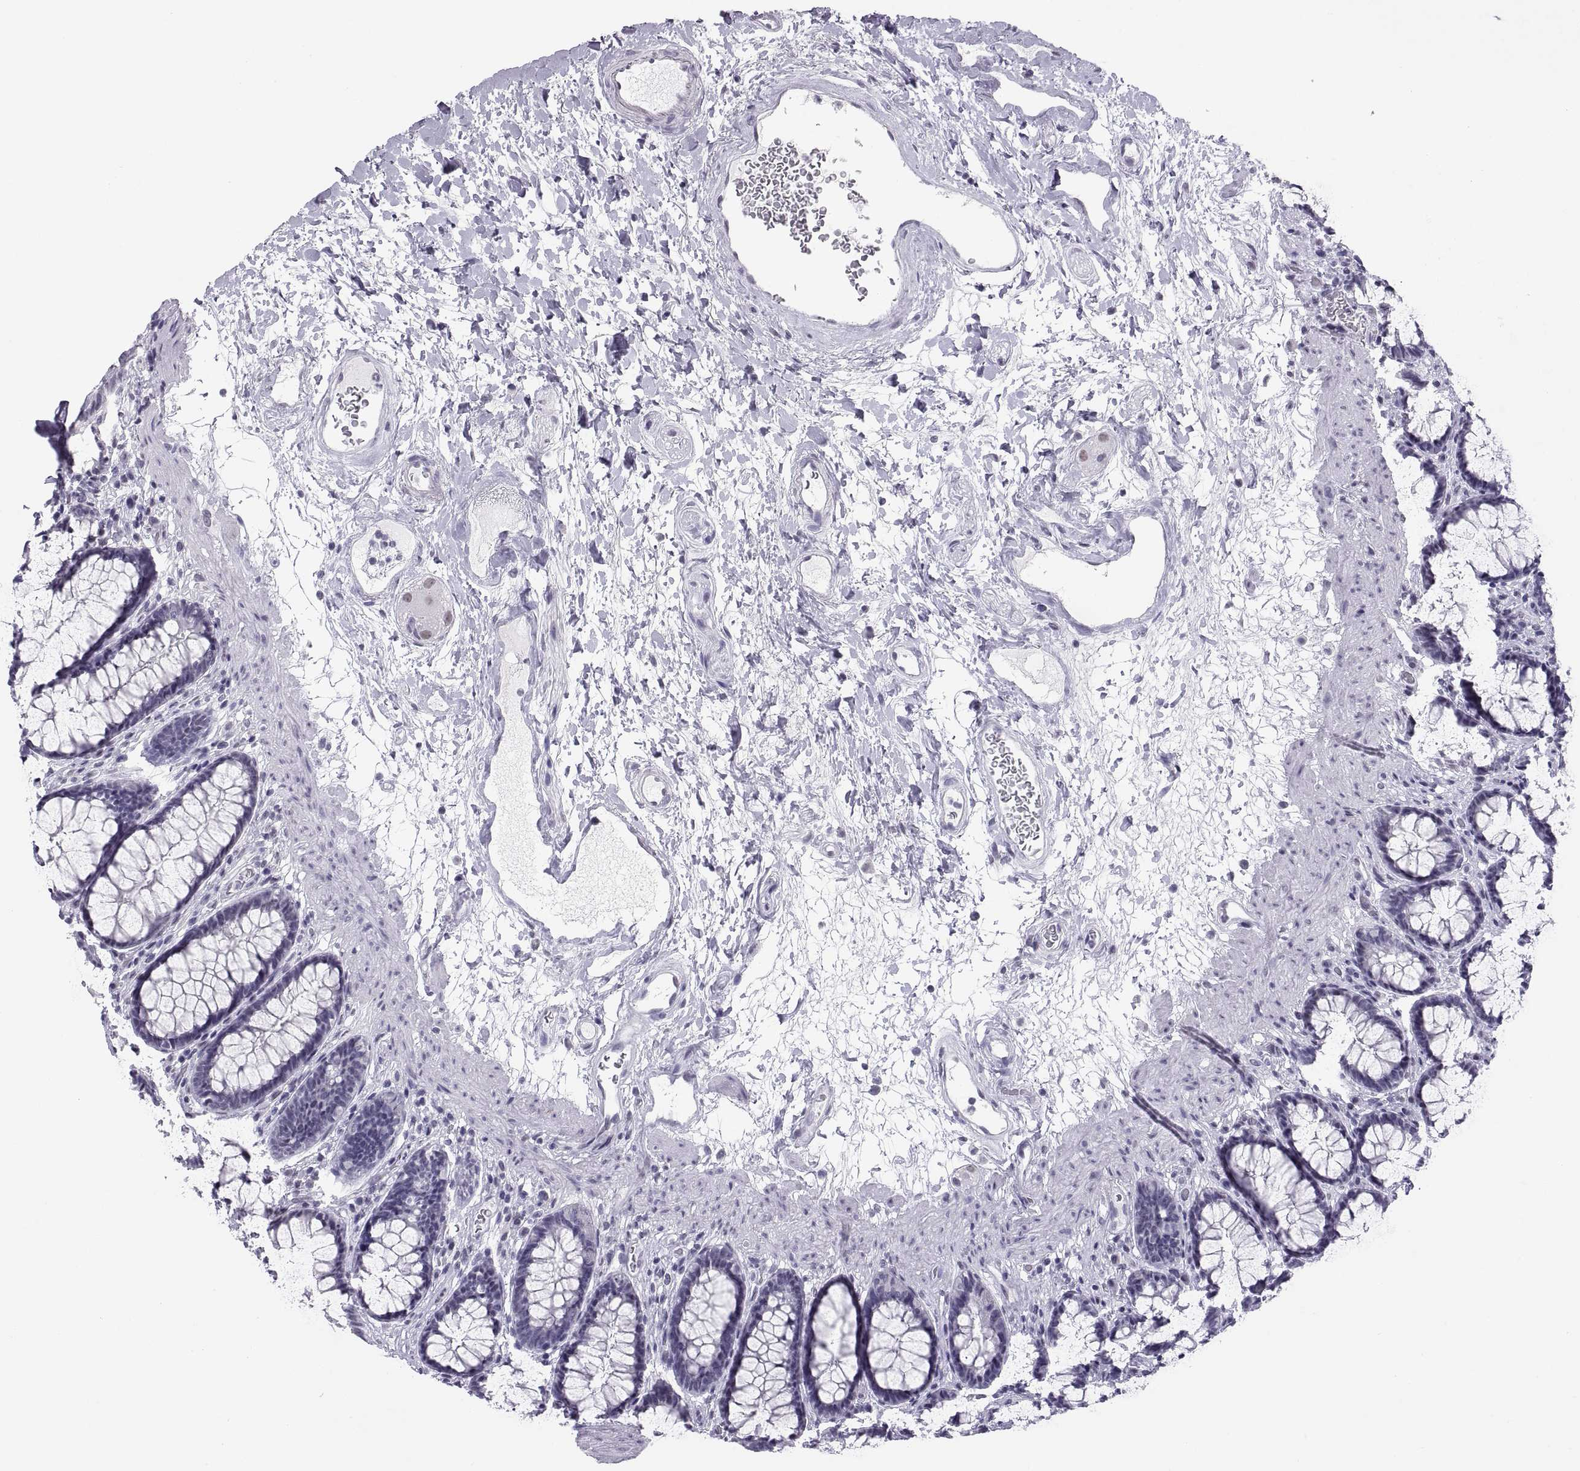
{"staining": {"intensity": "negative", "quantity": "none", "location": "none"}, "tissue": "rectum", "cell_type": "Glandular cells", "image_type": "normal", "snomed": [{"axis": "morphology", "description": "Normal tissue, NOS"}, {"axis": "topography", "description": "Rectum"}], "caption": "IHC image of unremarkable rectum stained for a protein (brown), which displays no positivity in glandular cells.", "gene": "CARTPT", "patient": {"sex": "male", "age": 72}}